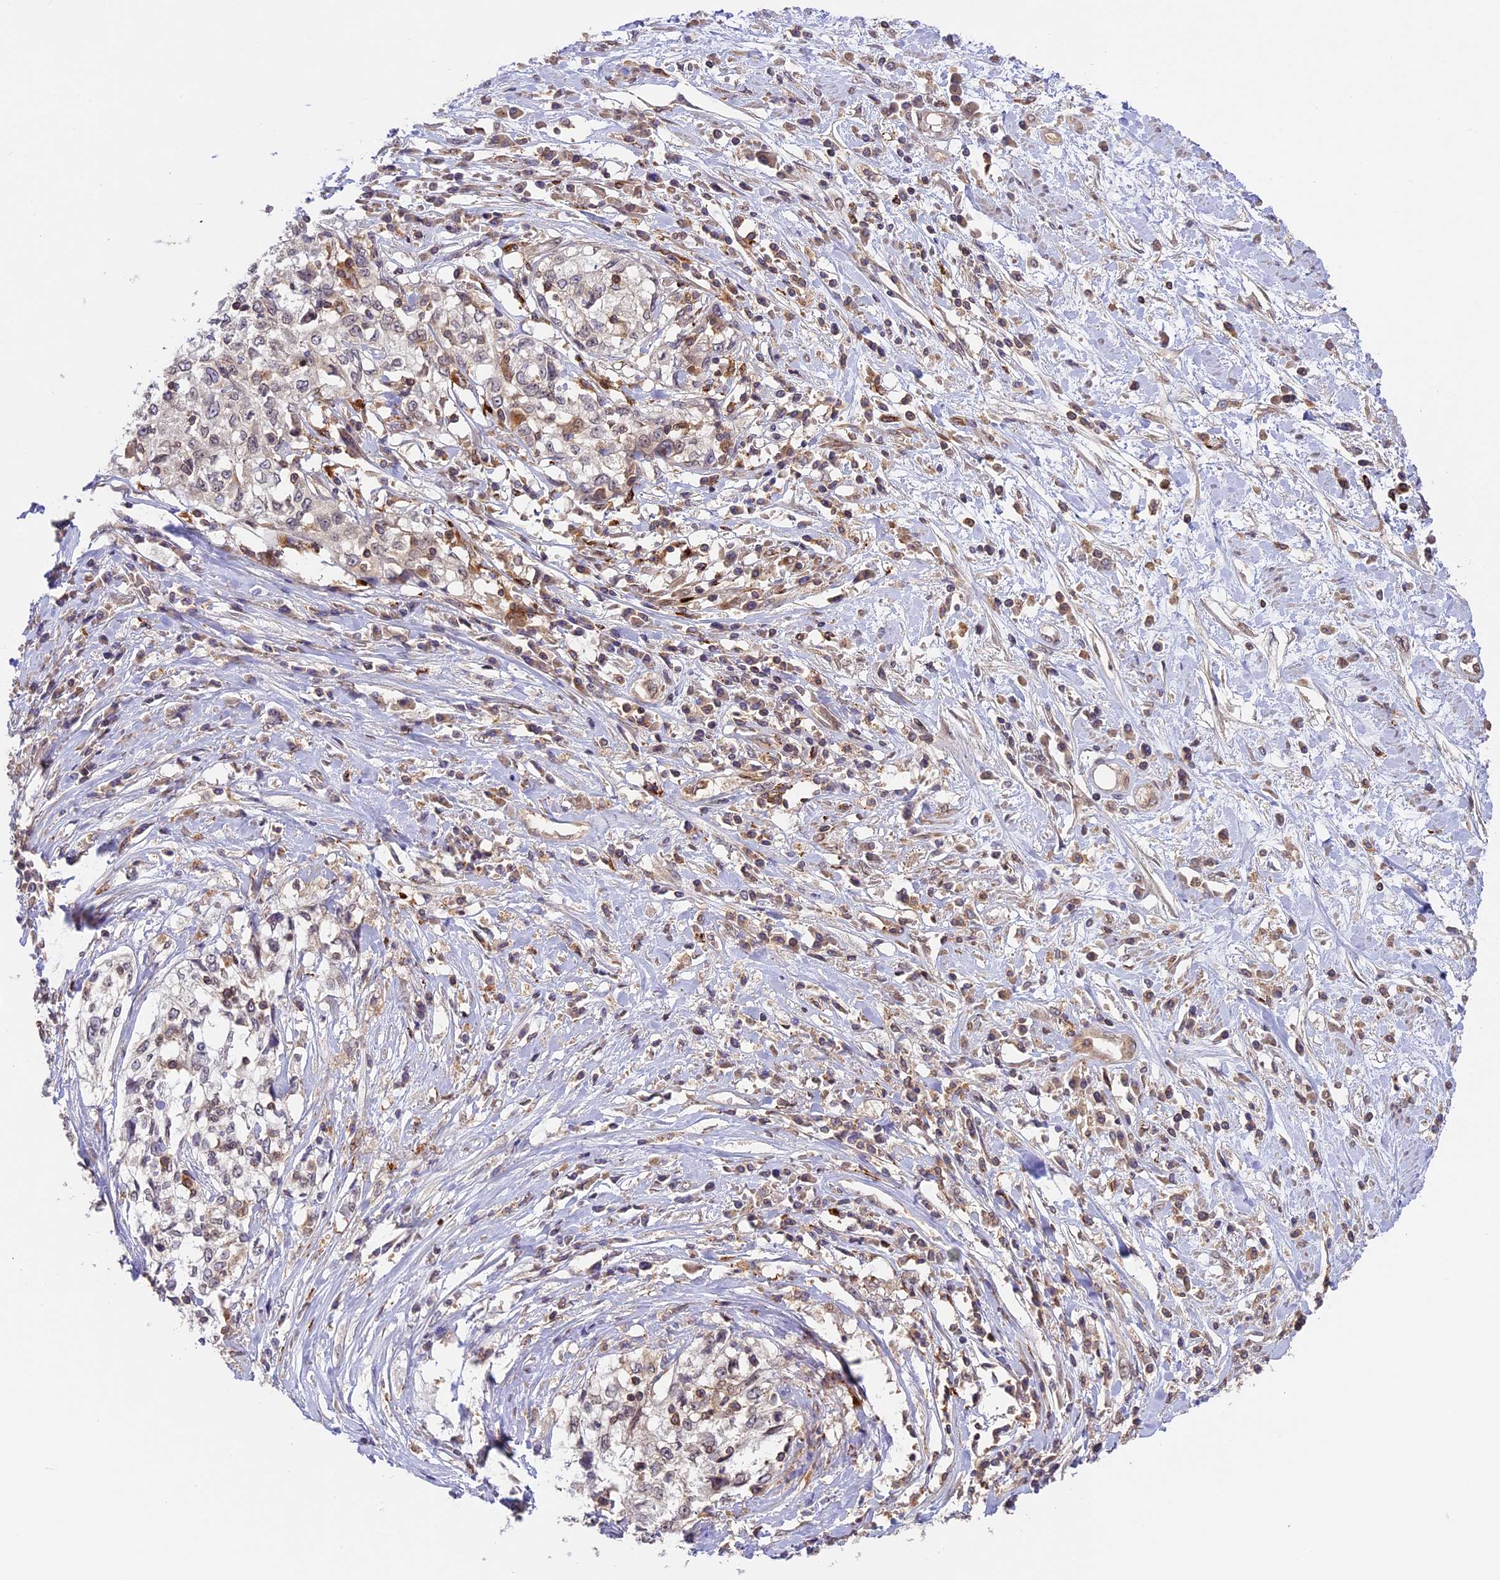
{"staining": {"intensity": "negative", "quantity": "none", "location": "none"}, "tissue": "cervical cancer", "cell_type": "Tumor cells", "image_type": "cancer", "snomed": [{"axis": "morphology", "description": "Squamous cell carcinoma, NOS"}, {"axis": "topography", "description": "Cervix"}], "caption": "High power microscopy image of an immunohistochemistry (IHC) image of squamous cell carcinoma (cervical), revealing no significant expression in tumor cells.", "gene": "DGKH", "patient": {"sex": "female", "age": 57}}